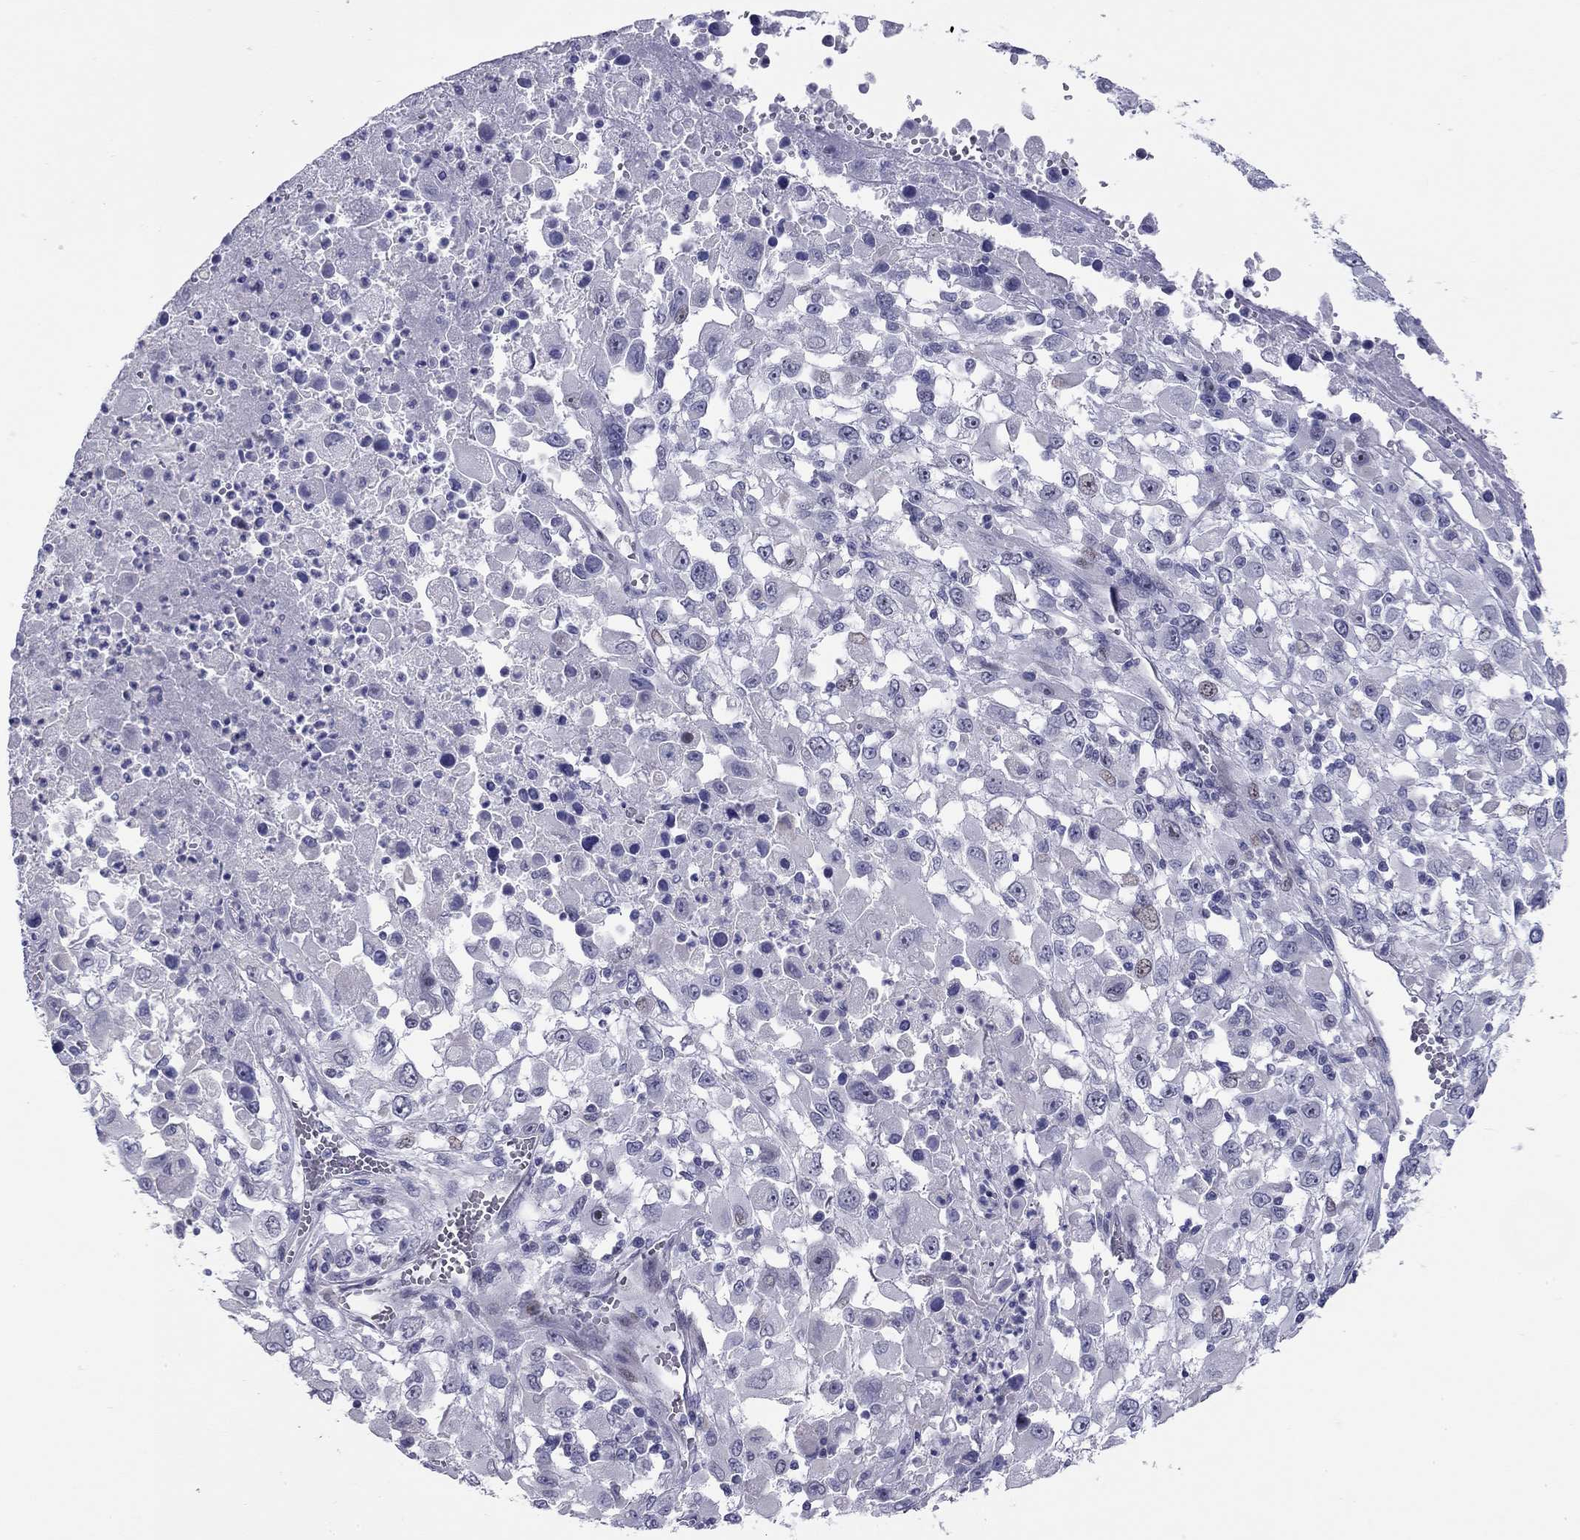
{"staining": {"intensity": "negative", "quantity": "none", "location": "none"}, "tissue": "melanoma", "cell_type": "Tumor cells", "image_type": "cancer", "snomed": [{"axis": "morphology", "description": "Malignant melanoma, Metastatic site"}, {"axis": "topography", "description": "Soft tissue"}], "caption": "Immunohistochemistry micrograph of melanoma stained for a protein (brown), which displays no expression in tumor cells.", "gene": "C8orf88", "patient": {"sex": "male", "age": 50}}